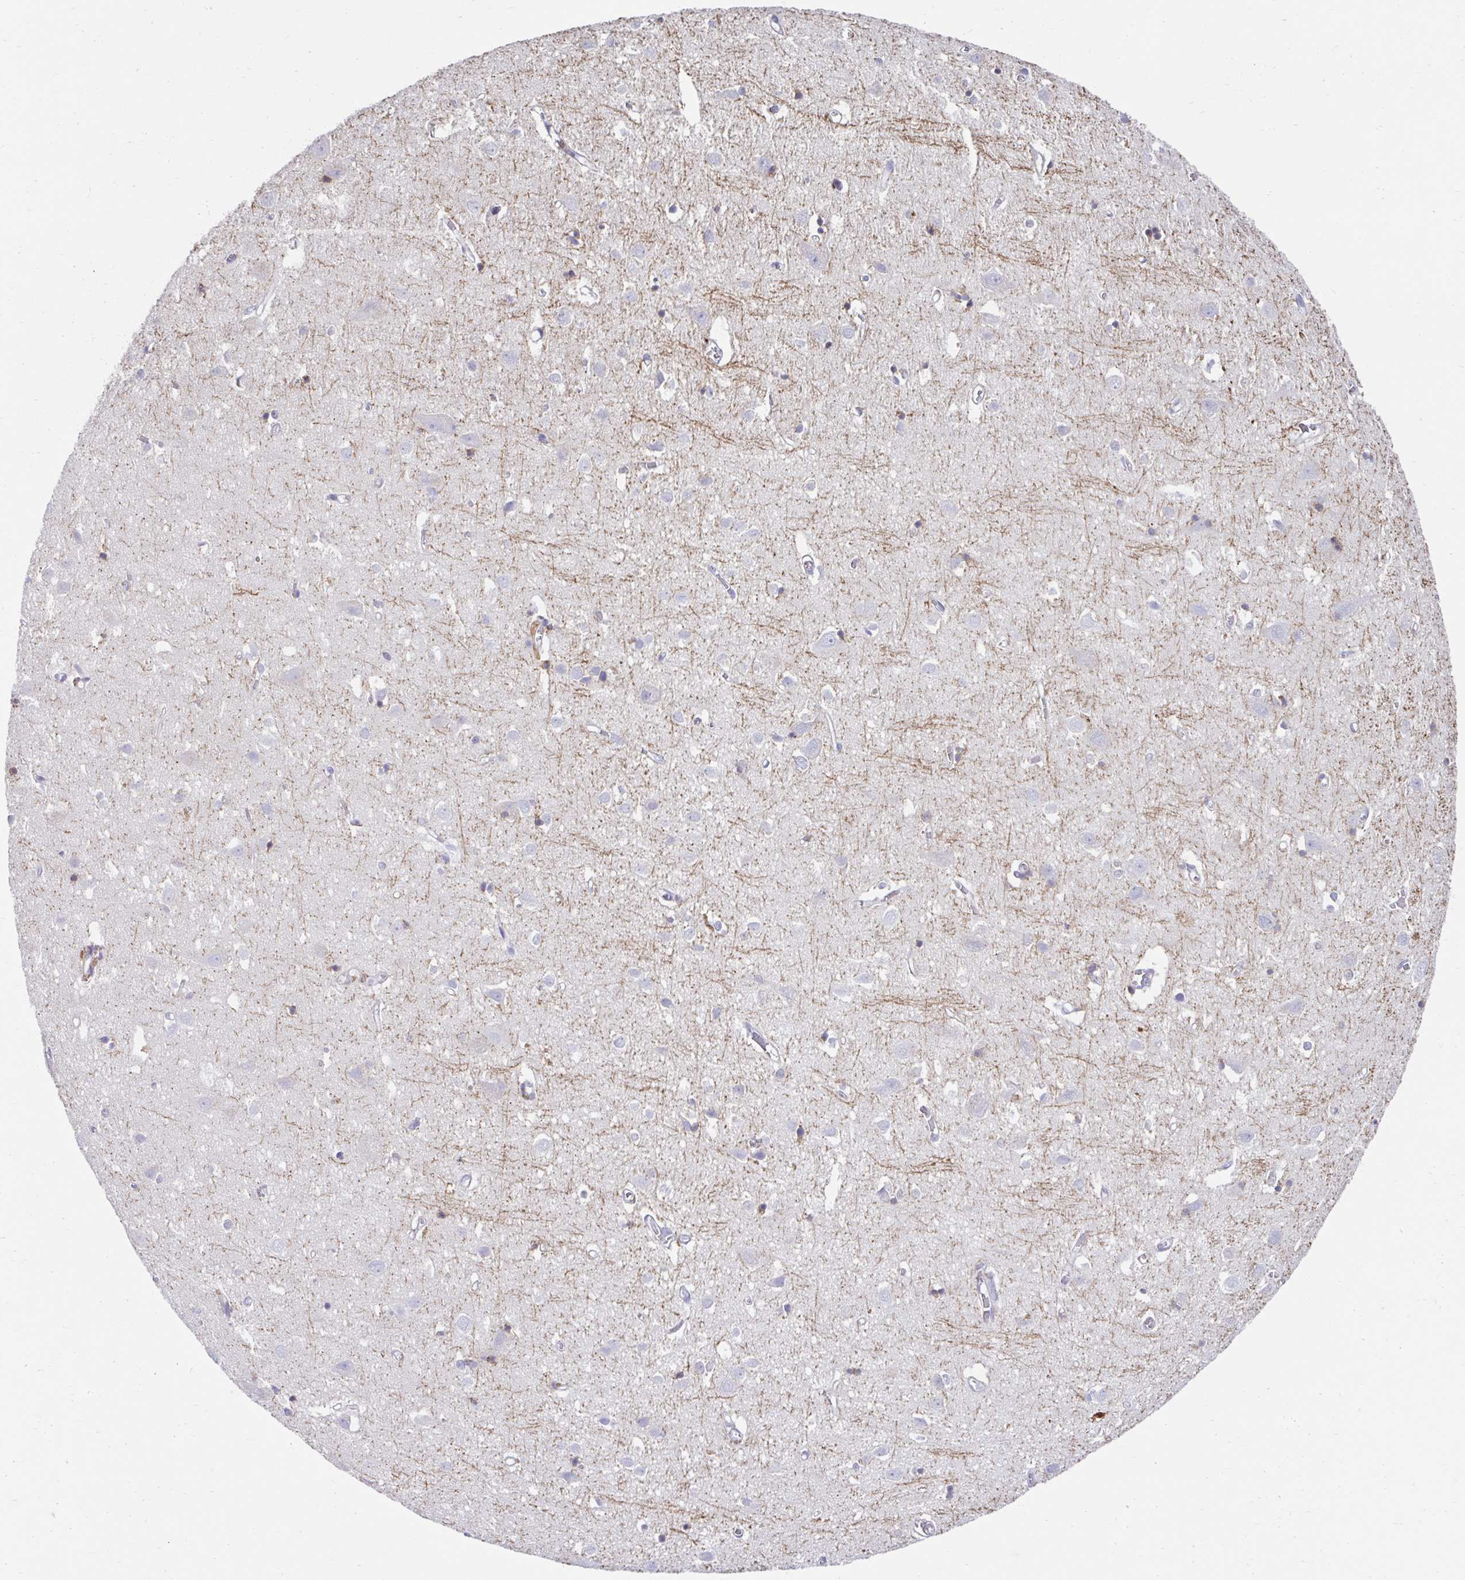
{"staining": {"intensity": "negative", "quantity": "none", "location": "none"}, "tissue": "cerebral cortex", "cell_type": "Endothelial cells", "image_type": "normal", "snomed": [{"axis": "morphology", "description": "Normal tissue, NOS"}, {"axis": "topography", "description": "Cerebral cortex"}], "caption": "Endothelial cells are negative for brown protein staining in normal cerebral cortex. (Stains: DAB immunohistochemistry with hematoxylin counter stain, Microscopy: brightfield microscopy at high magnification).", "gene": "ZNF33A", "patient": {"sex": "male", "age": 70}}